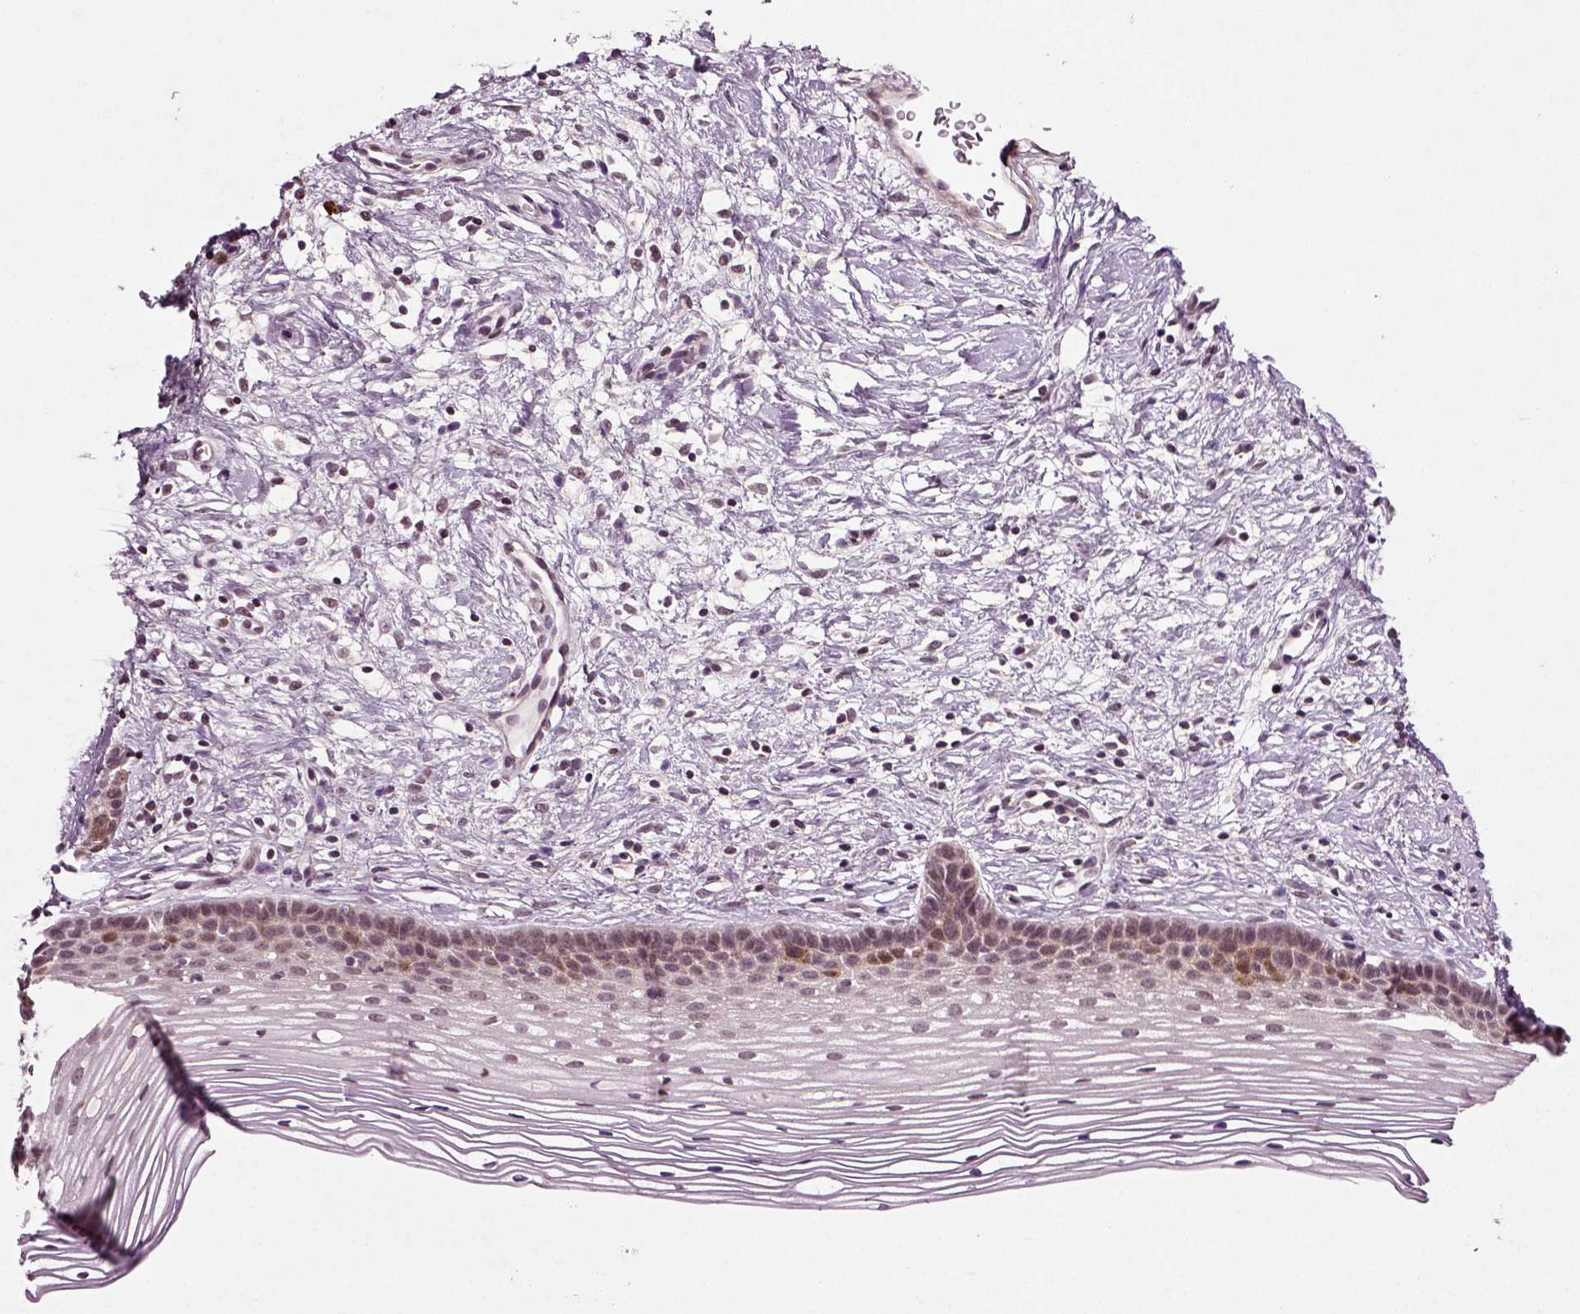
{"staining": {"intensity": "negative", "quantity": "none", "location": "none"}, "tissue": "cervix", "cell_type": "Glandular cells", "image_type": "normal", "snomed": [{"axis": "morphology", "description": "Normal tissue, NOS"}, {"axis": "topography", "description": "Cervix"}], "caption": "Immunohistochemistry (IHC) photomicrograph of benign cervix stained for a protein (brown), which shows no expression in glandular cells.", "gene": "KNSTRN", "patient": {"sex": "female", "age": 39}}